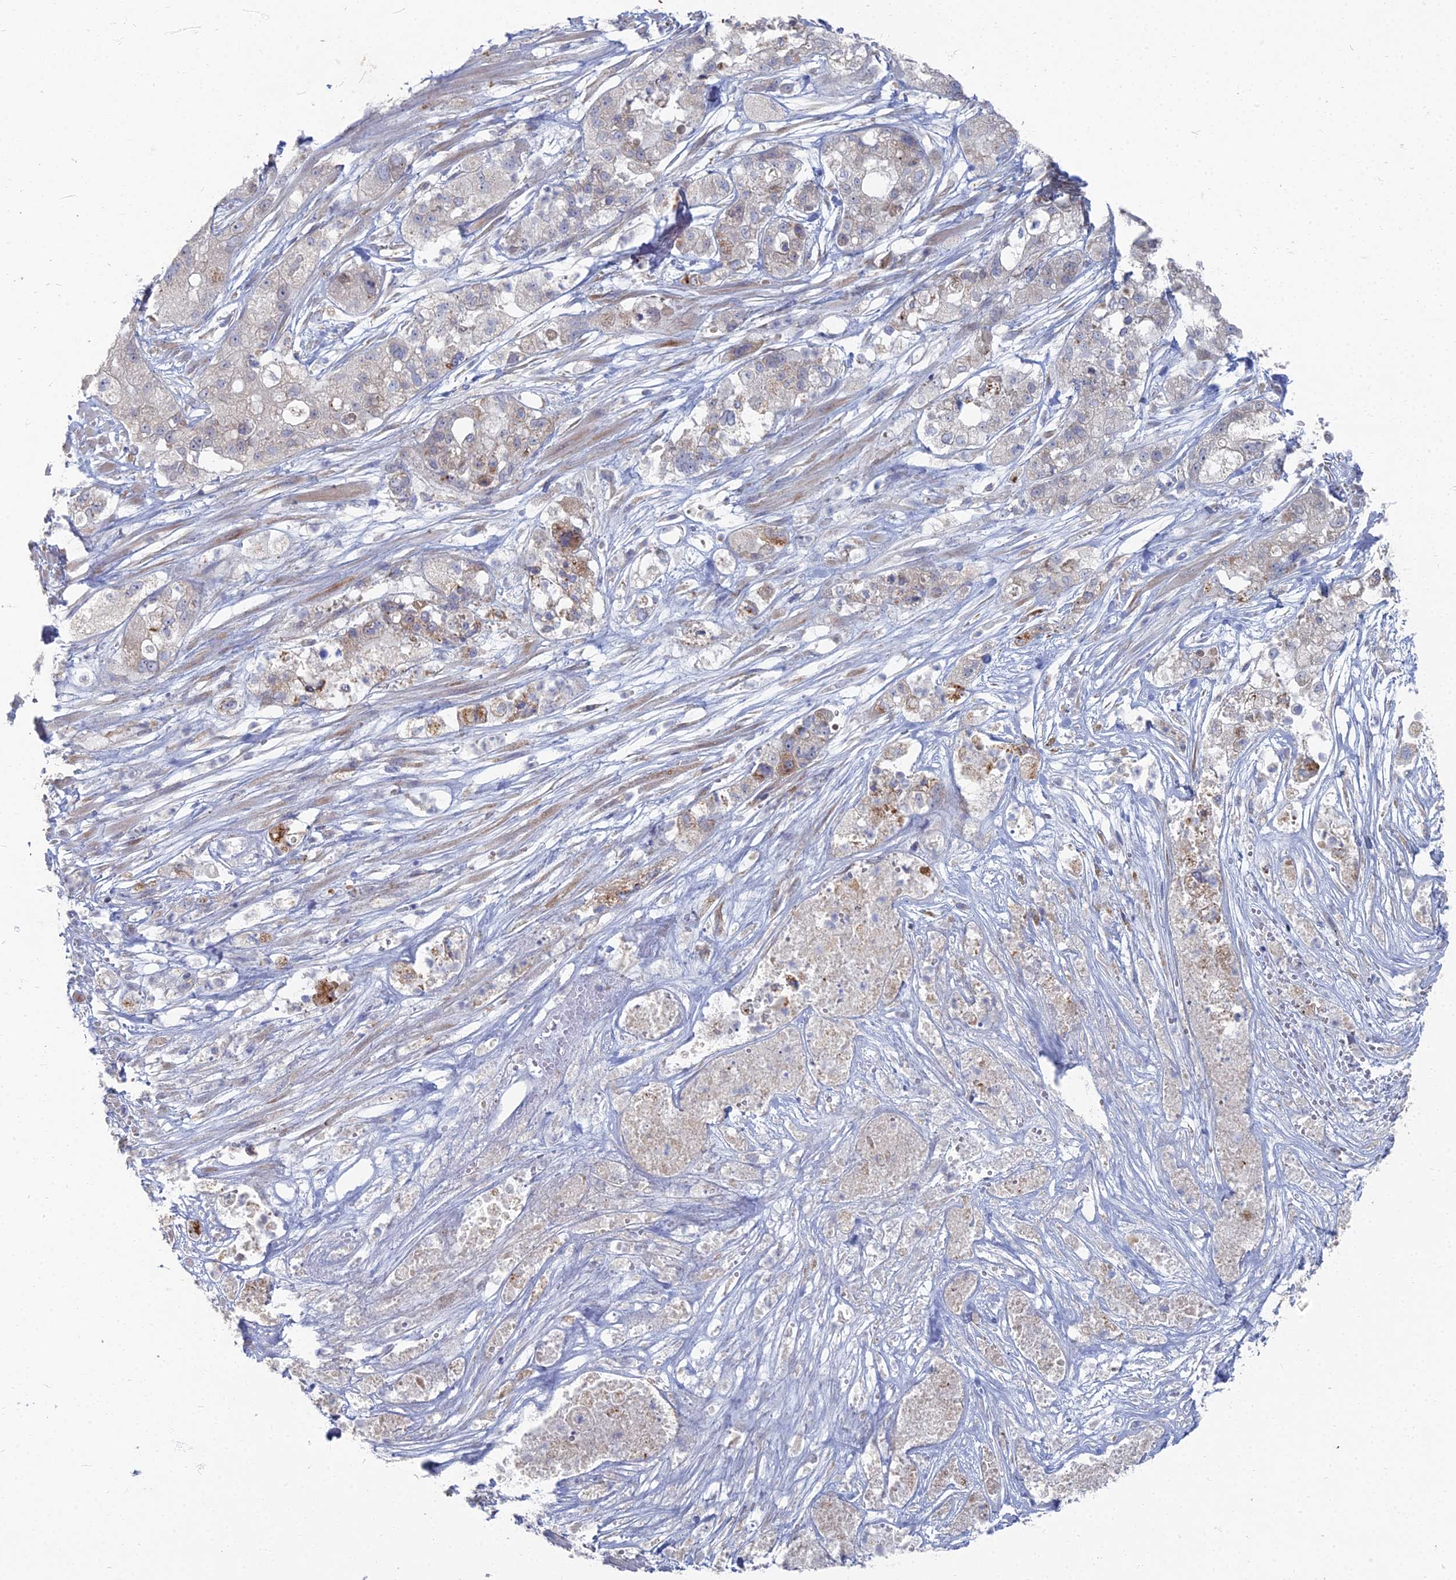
{"staining": {"intensity": "negative", "quantity": "none", "location": "none"}, "tissue": "pancreatic cancer", "cell_type": "Tumor cells", "image_type": "cancer", "snomed": [{"axis": "morphology", "description": "Adenocarcinoma, NOS"}, {"axis": "topography", "description": "Pancreas"}], "caption": "Tumor cells are negative for protein expression in human adenocarcinoma (pancreatic). (DAB immunohistochemistry visualized using brightfield microscopy, high magnification).", "gene": "TMEM128", "patient": {"sex": "female", "age": 78}}